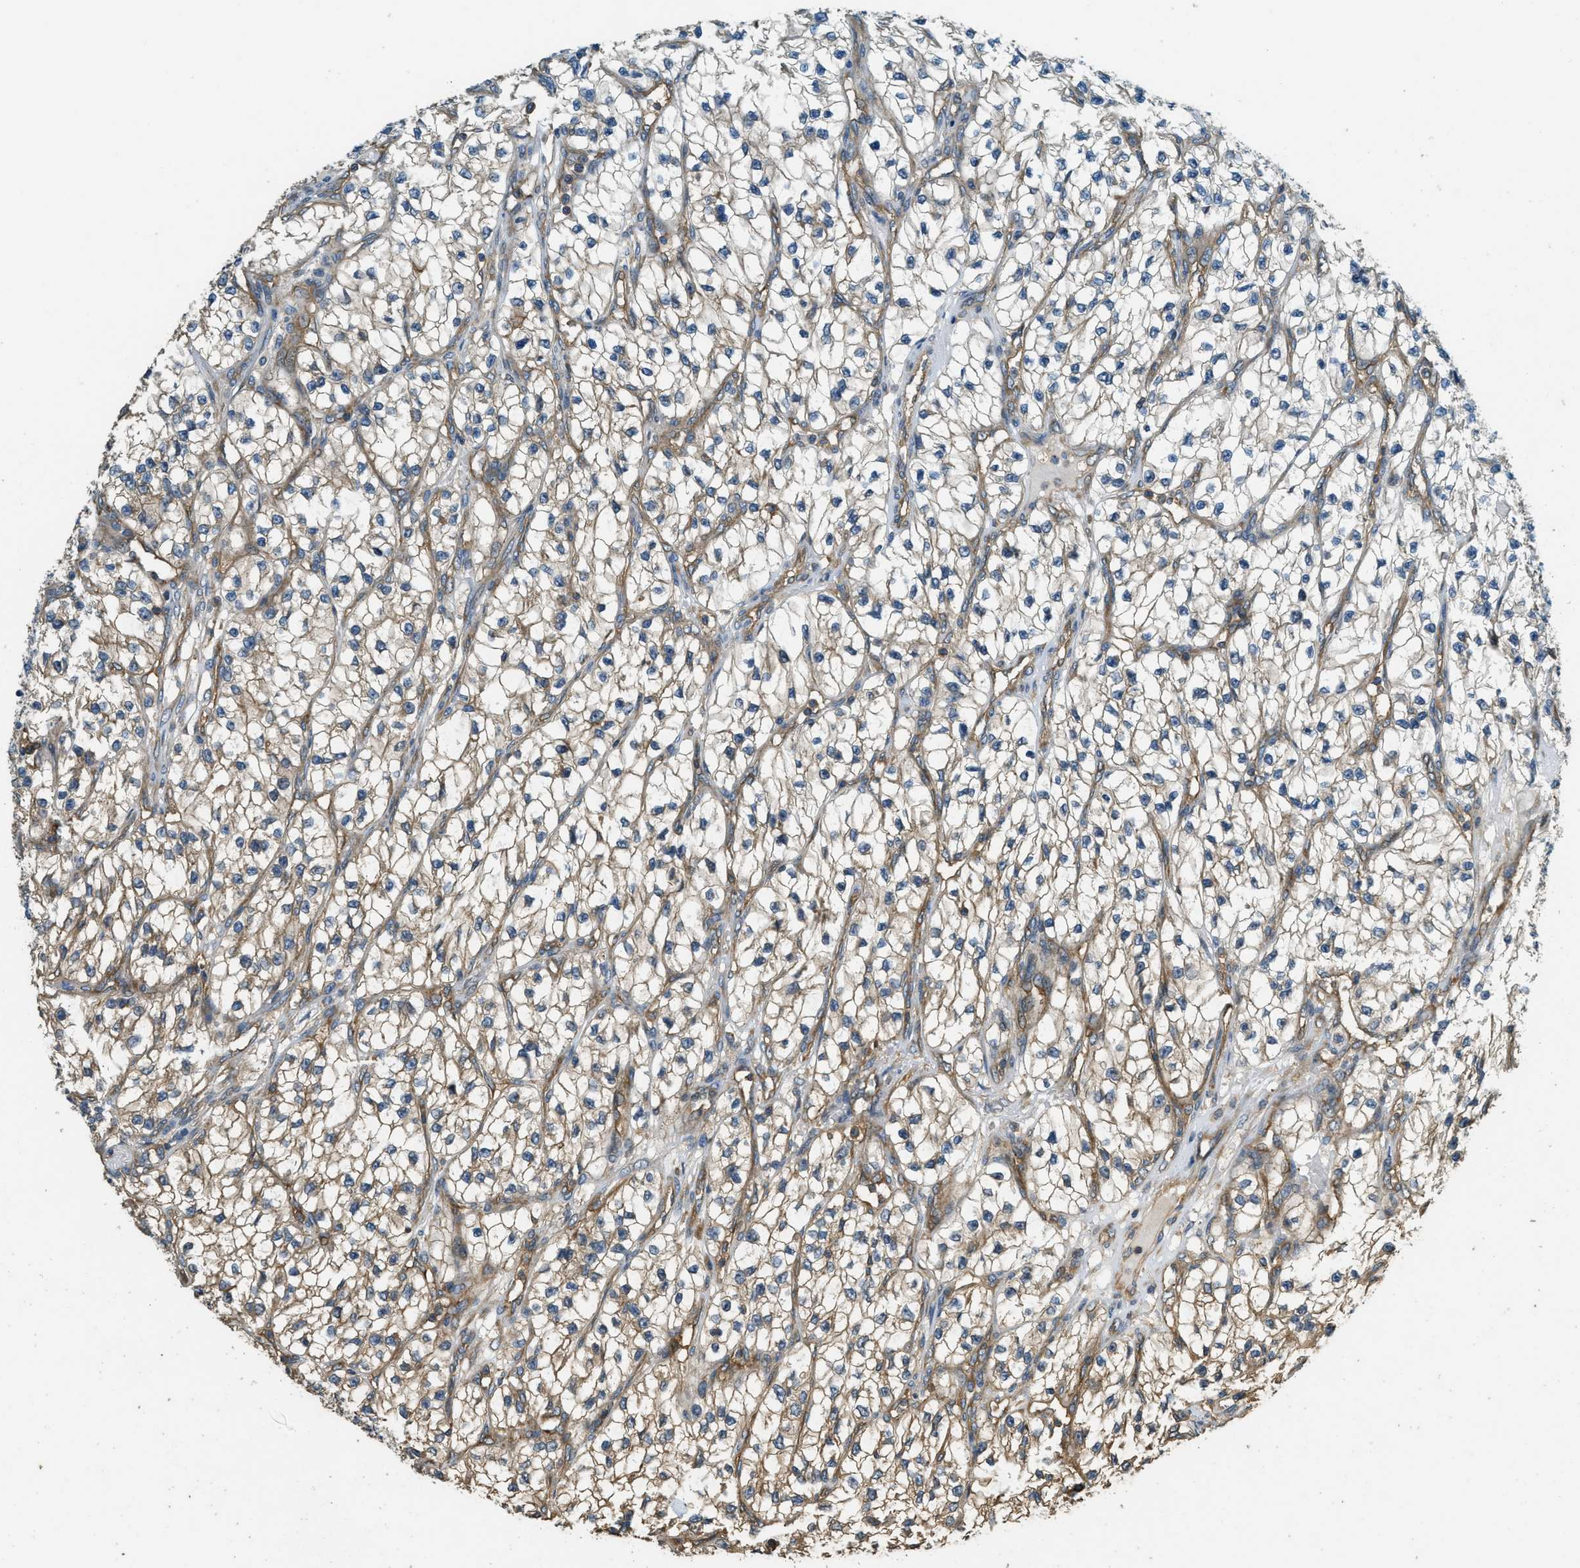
{"staining": {"intensity": "weak", "quantity": "25%-75%", "location": "cytoplasmic/membranous"}, "tissue": "renal cancer", "cell_type": "Tumor cells", "image_type": "cancer", "snomed": [{"axis": "morphology", "description": "Adenocarcinoma, NOS"}, {"axis": "topography", "description": "Kidney"}], "caption": "A brown stain labels weak cytoplasmic/membranous staining of a protein in human adenocarcinoma (renal) tumor cells.", "gene": "MARS1", "patient": {"sex": "female", "age": 57}}